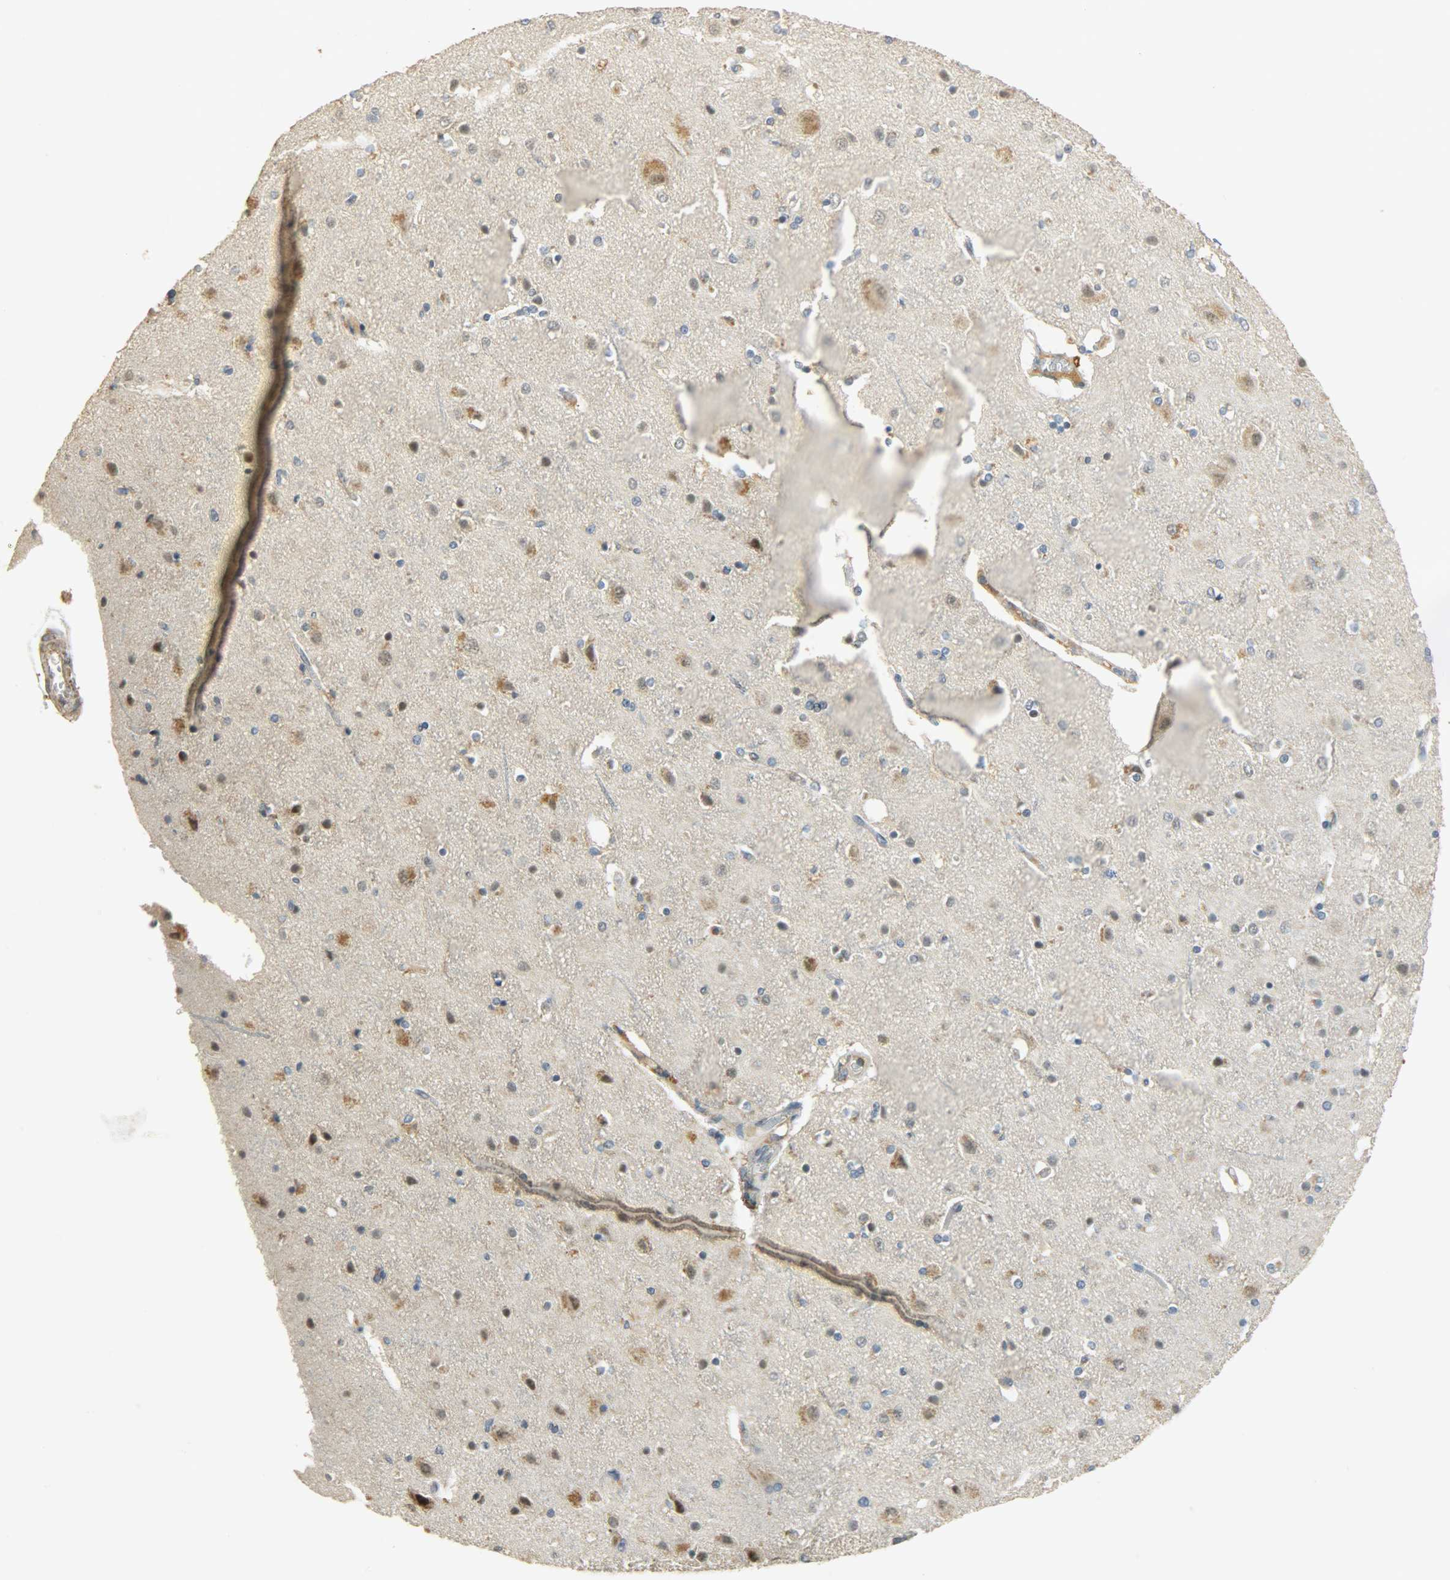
{"staining": {"intensity": "negative", "quantity": "none", "location": "none"}, "tissue": "cerebral cortex", "cell_type": "Endothelial cells", "image_type": "normal", "snomed": [{"axis": "morphology", "description": "Normal tissue, NOS"}, {"axis": "topography", "description": "Cerebral cortex"}], "caption": "Immunohistochemical staining of unremarkable human cerebral cortex demonstrates no significant positivity in endothelial cells.", "gene": "HDHD5", "patient": {"sex": "female", "age": 54}}